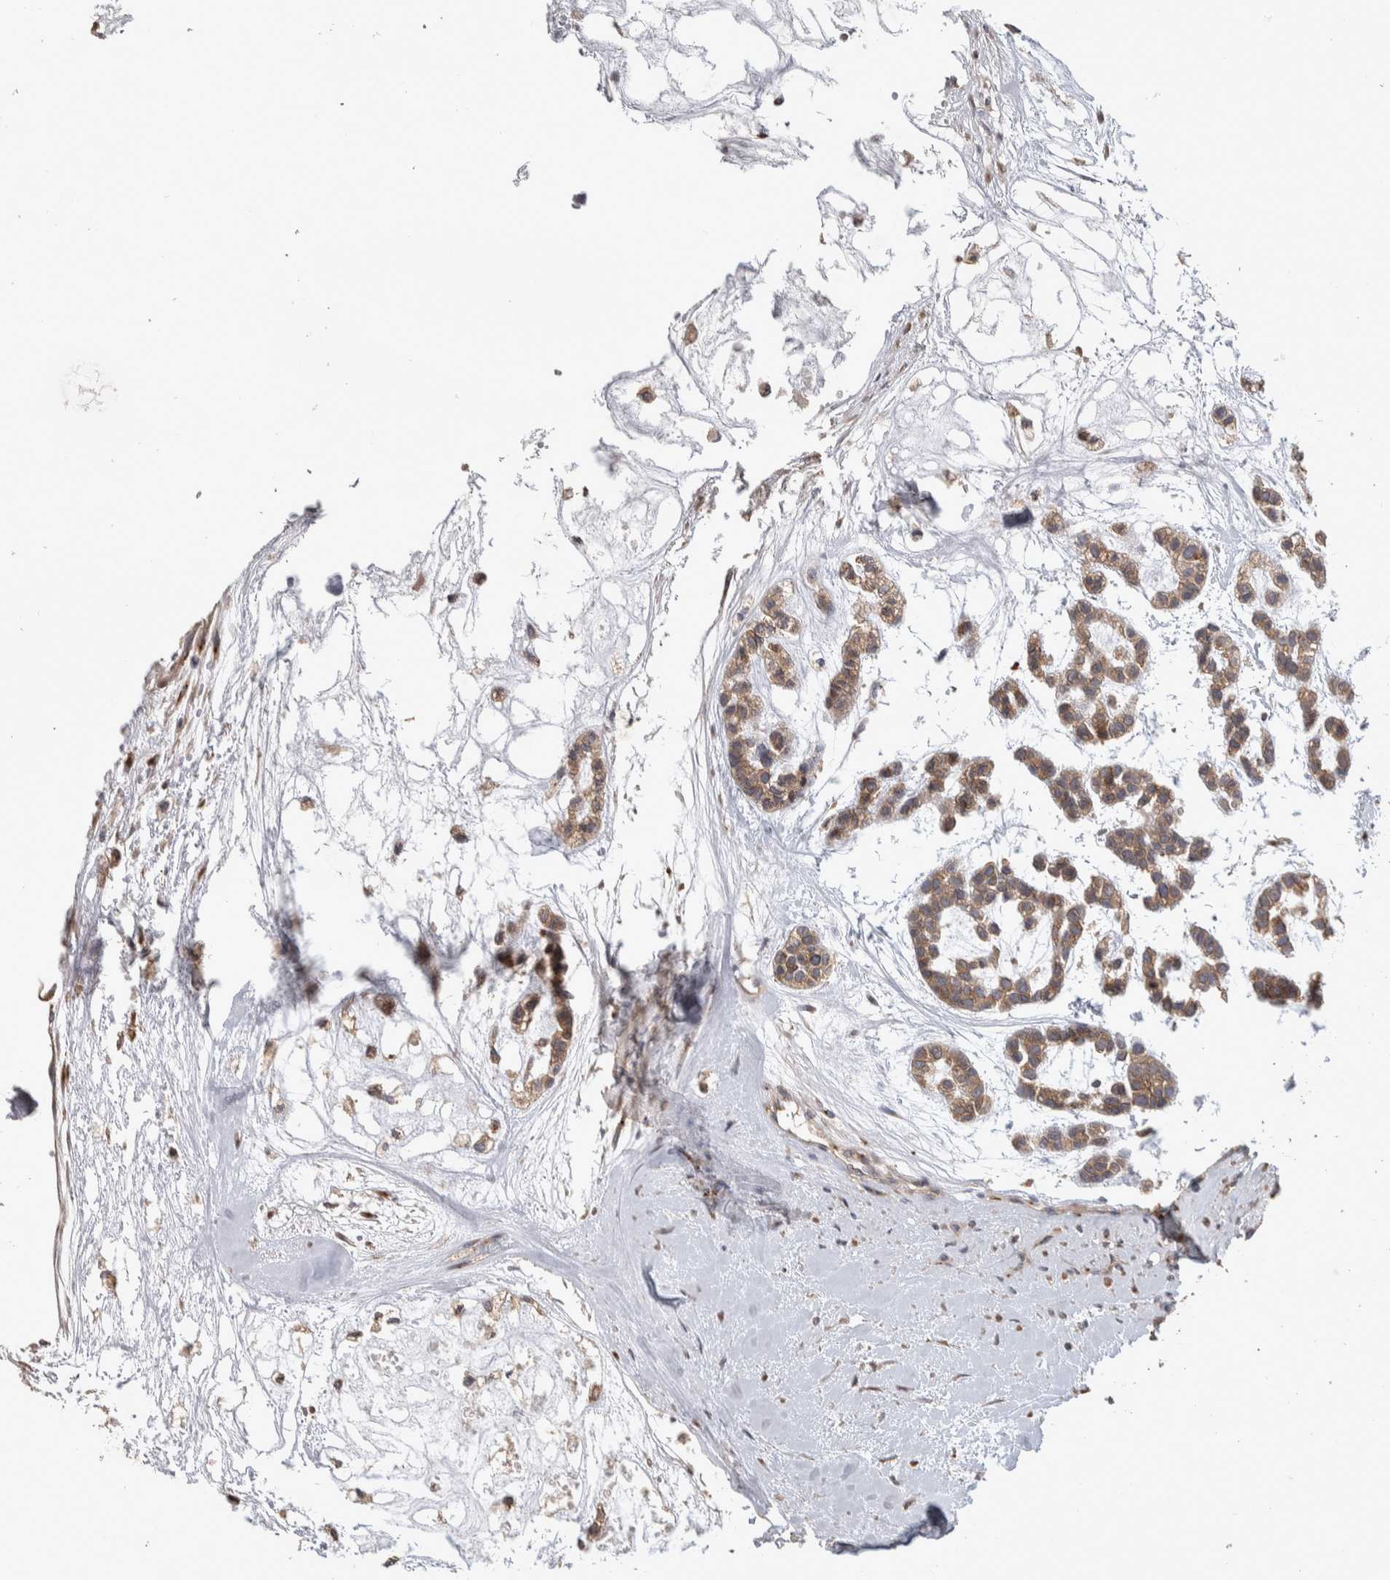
{"staining": {"intensity": "weak", "quantity": ">75%", "location": "cytoplasmic/membranous"}, "tissue": "head and neck cancer", "cell_type": "Tumor cells", "image_type": "cancer", "snomed": [{"axis": "morphology", "description": "Adenocarcinoma, NOS"}, {"axis": "morphology", "description": "Adenoma, NOS"}, {"axis": "topography", "description": "Head-Neck"}], "caption": "A brown stain shows weak cytoplasmic/membranous positivity of a protein in human head and neck cancer tumor cells. Nuclei are stained in blue.", "gene": "IFRD1", "patient": {"sex": "female", "age": 55}}